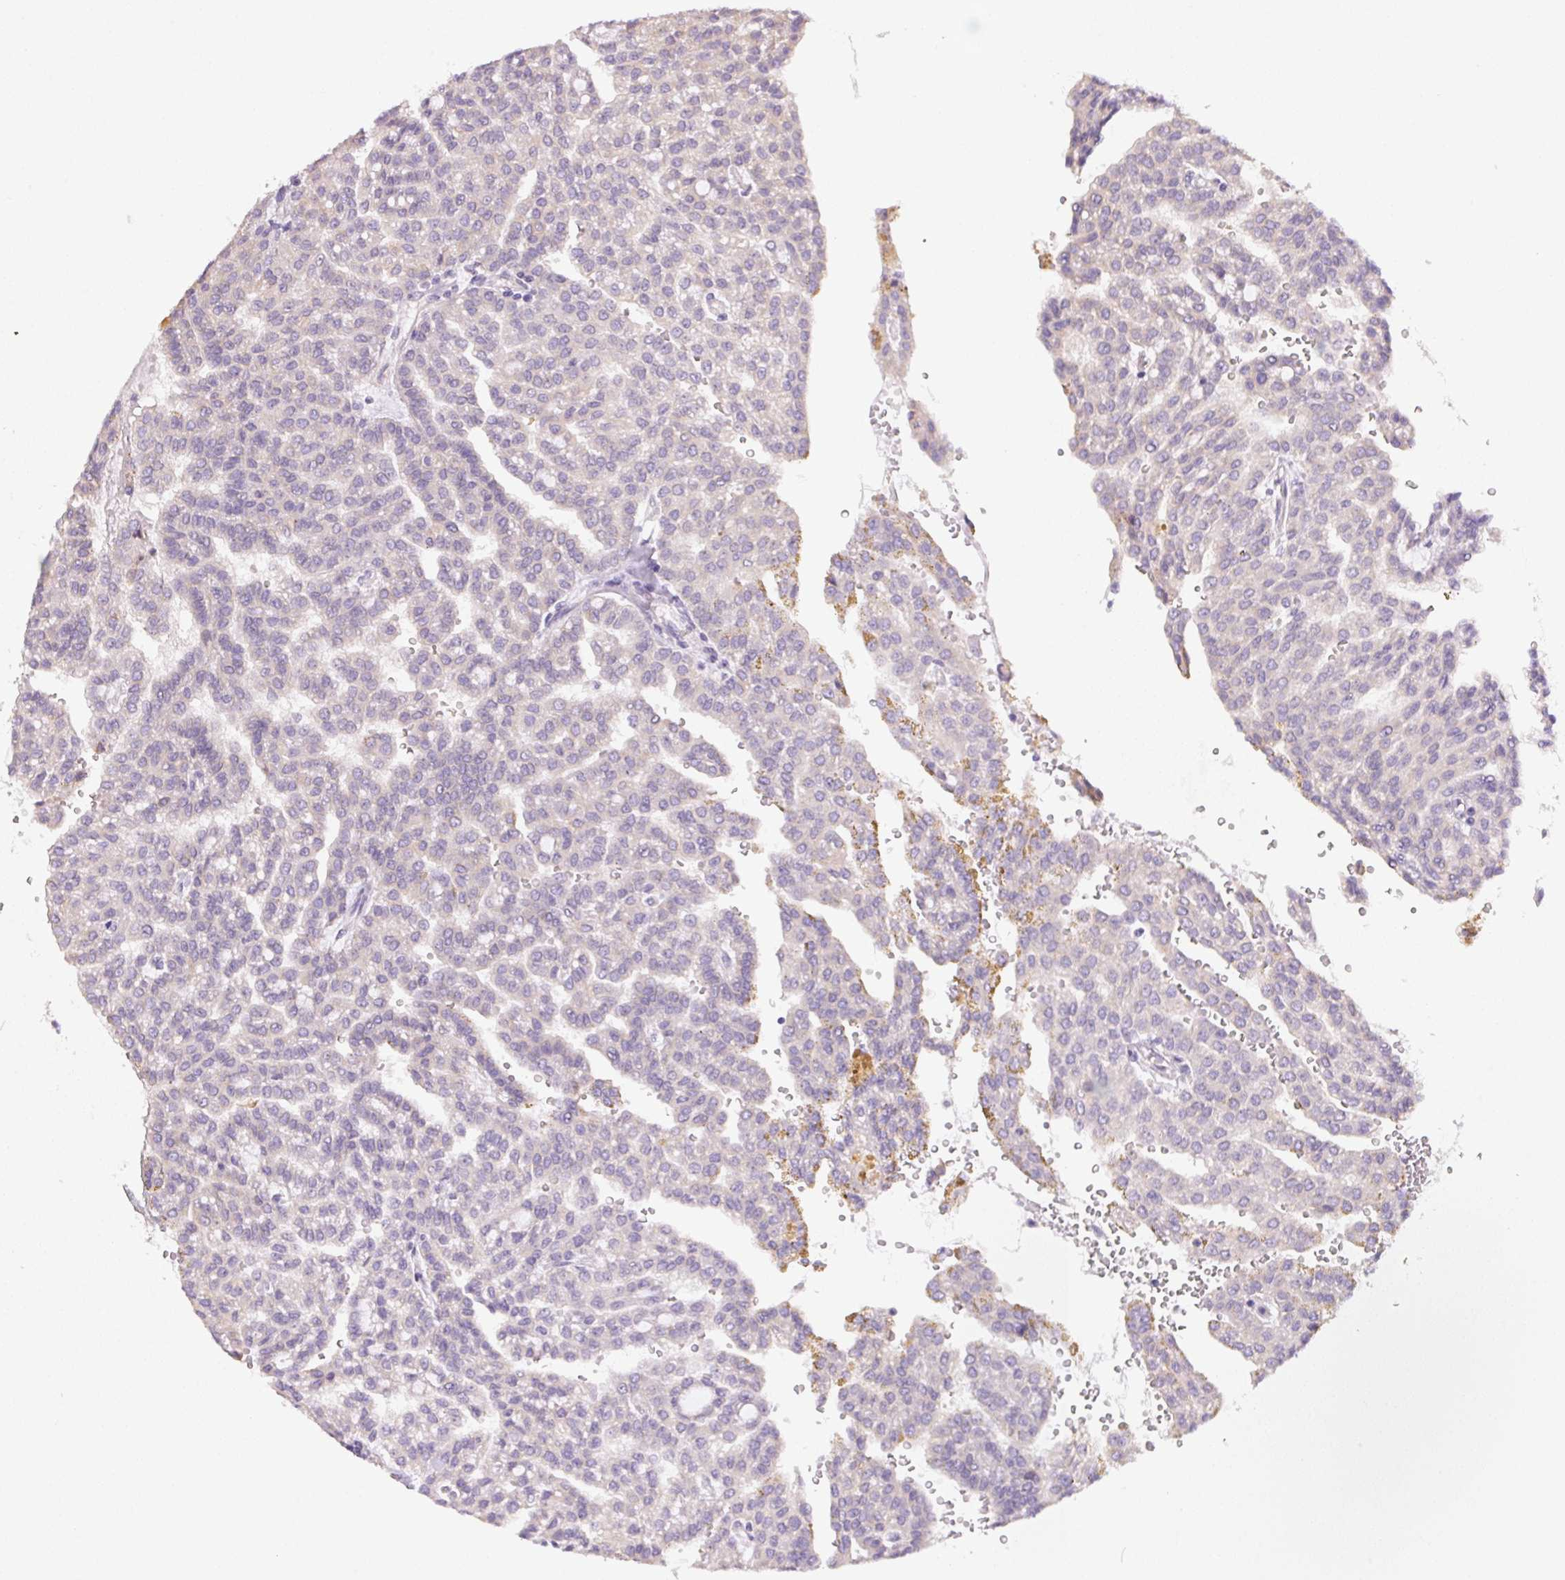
{"staining": {"intensity": "negative", "quantity": "none", "location": "none"}, "tissue": "renal cancer", "cell_type": "Tumor cells", "image_type": "cancer", "snomed": [{"axis": "morphology", "description": "Adenocarcinoma, NOS"}, {"axis": "topography", "description": "Kidney"}], "caption": "Immunohistochemistry micrograph of renal adenocarcinoma stained for a protein (brown), which exhibits no expression in tumor cells.", "gene": "SLC17A7", "patient": {"sex": "male", "age": 63}}